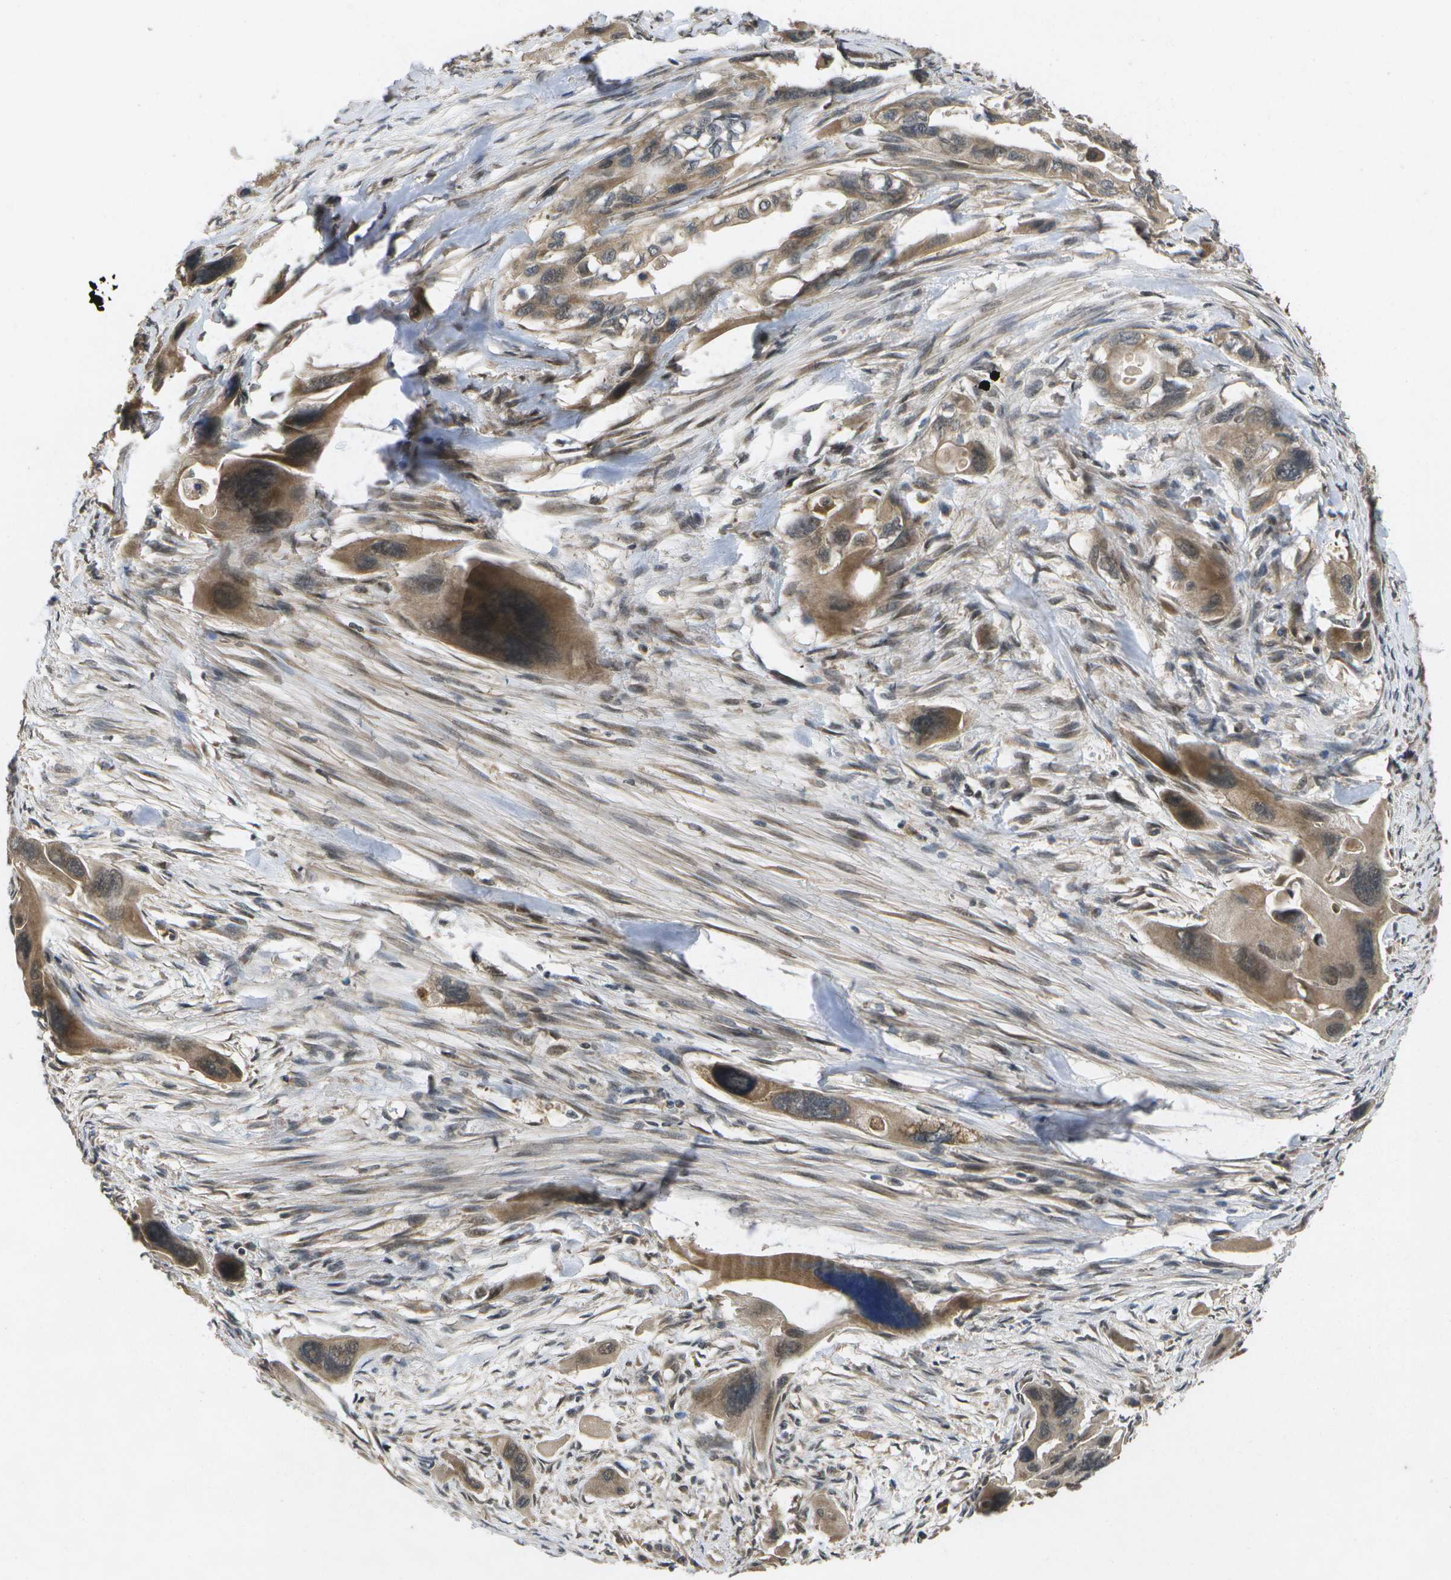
{"staining": {"intensity": "moderate", "quantity": ">75%", "location": "cytoplasmic/membranous"}, "tissue": "pancreatic cancer", "cell_type": "Tumor cells", "image_type": "cancer", "snomed": [{"axis": "morphology", "description": "Adenocarcinoma, NOS"}, {"axis": "topography", "description": "Pancreas"}], "caption": "Protein analysis of pancreatic cancer tissue displays moderate cytoplasmic/membranous staining in about >75% of tumor cells. The staining is performed using DAB (3,3'-diaminobenzidine) brown chromogen to label protein expression. The nuclei are counter-stained blue using hematoxylin.", "gene": "ALAS1", "patient": {"sex": "male", "age": 73}}